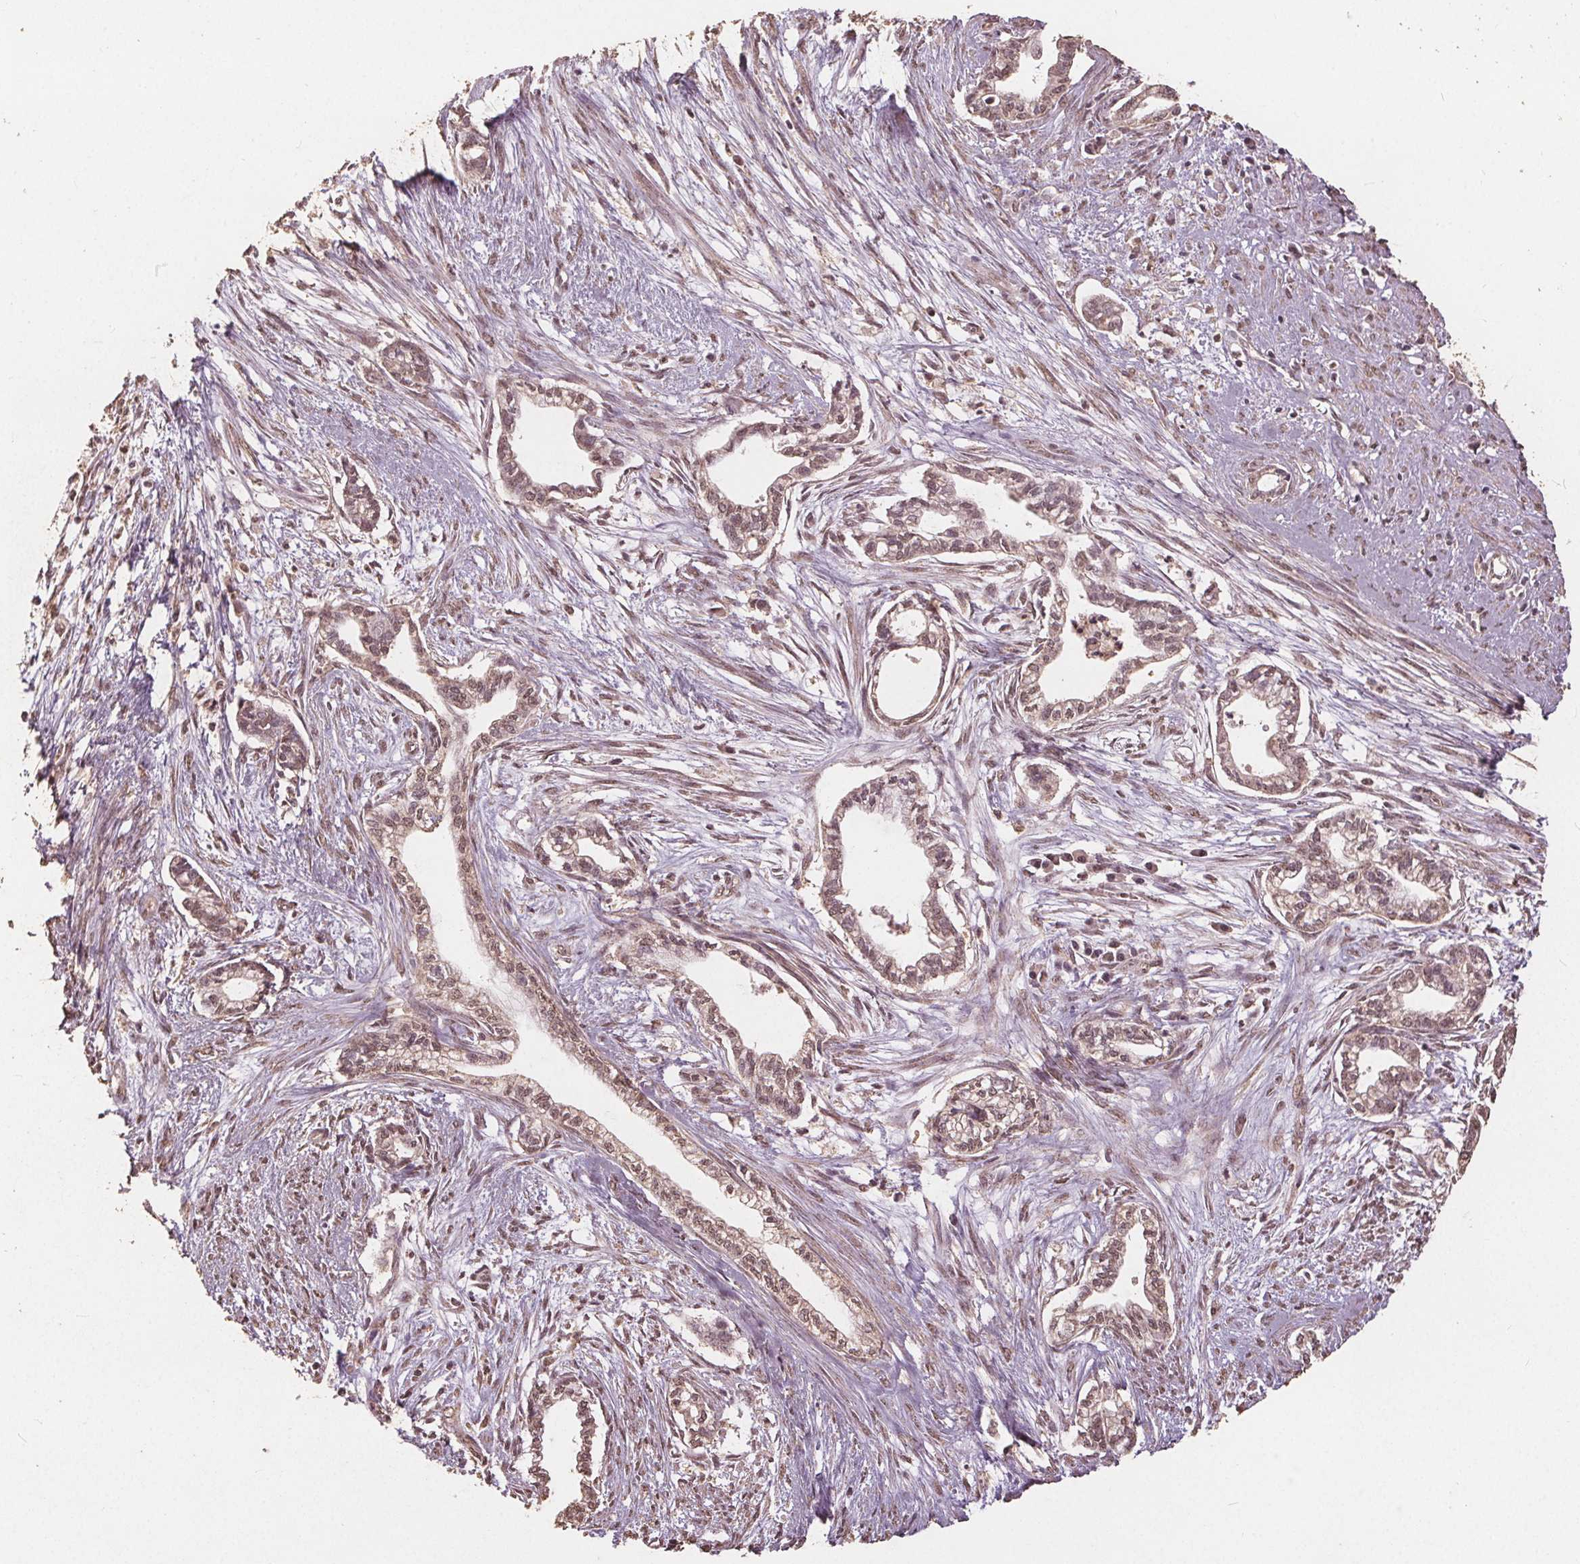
{"staining": {"intensity": "weak", "quantity": ">75%", "location": "cytoplasmic/membranous,nuclear"}, "tissue": "cervical cancer", "cell_type": "Tumor cells", "image_type": "cancer", "snomed": [{"axis": "morphology", "description": "Adenocarcinoma, NOS"}, {"axis": "topography", "description": "Cervix"}], "caption": "Cervical cancer (adenocarcinoma) tissue demonstrates weak cytoplasmic/membranous and nuclear expression in about >75% of tumor cells", "gene": "DSG3", "patient": {"sex": "female", "age": 62}}